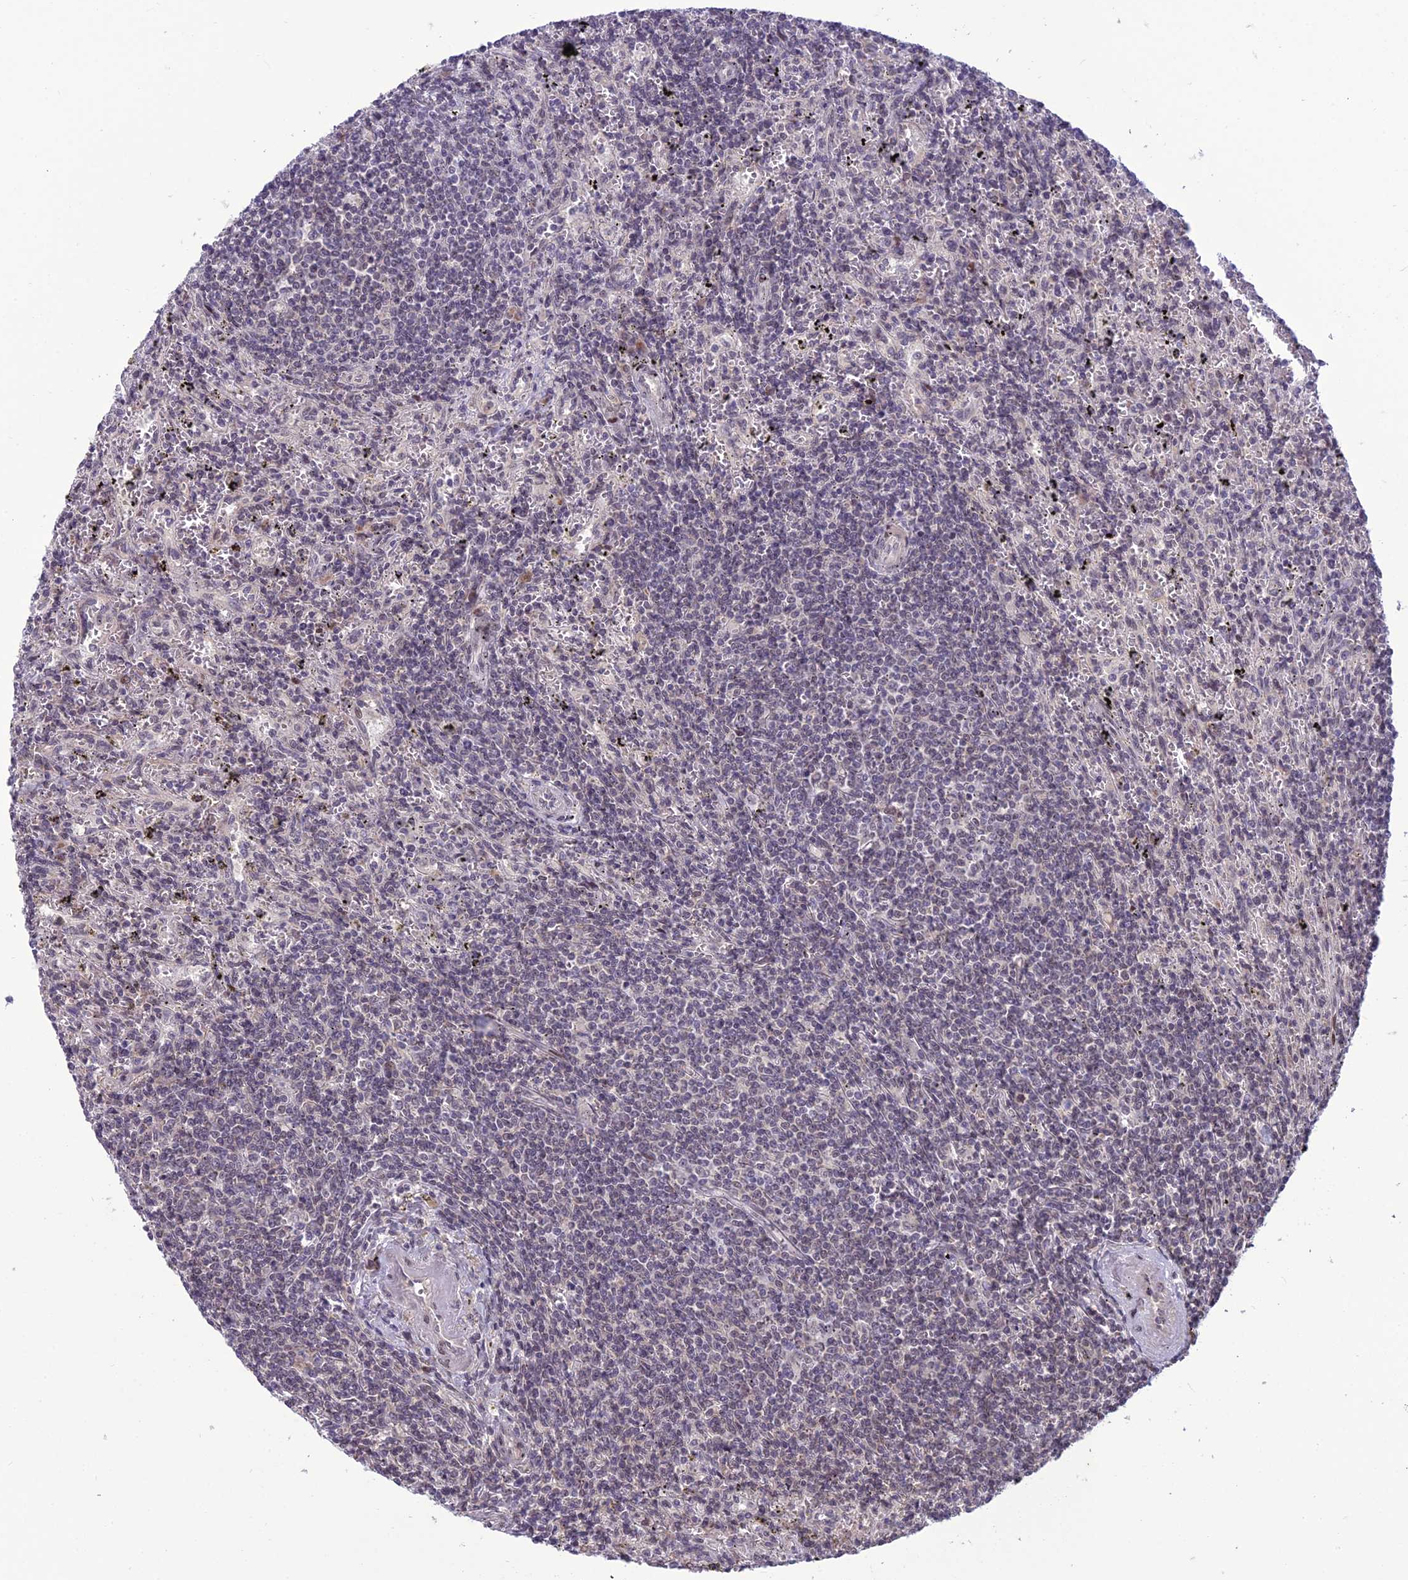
{"staining": {"intensity": "negative", "quantity": "none", "location": "none"}, "tissue": "lymphoma", "cell_type": "Tumor cells", "image_type": "cancer", "snomed": [{"axis": "morphology", "description": "Malignant lymphoma, non-Hodgkin's type, Low grade"}, {"axis": "topography", "description": "Spleen"}], "caption": "An IHC micrograph of malignant lymphoma, non-Hodgkin's type (low-grade) is shown. There is no staining in tumor cells of malignant lymphoma, non-Hodgkin's type (low-grade).", "gene": "FBRS", "patient": {"sex": "male", "age": 76}}